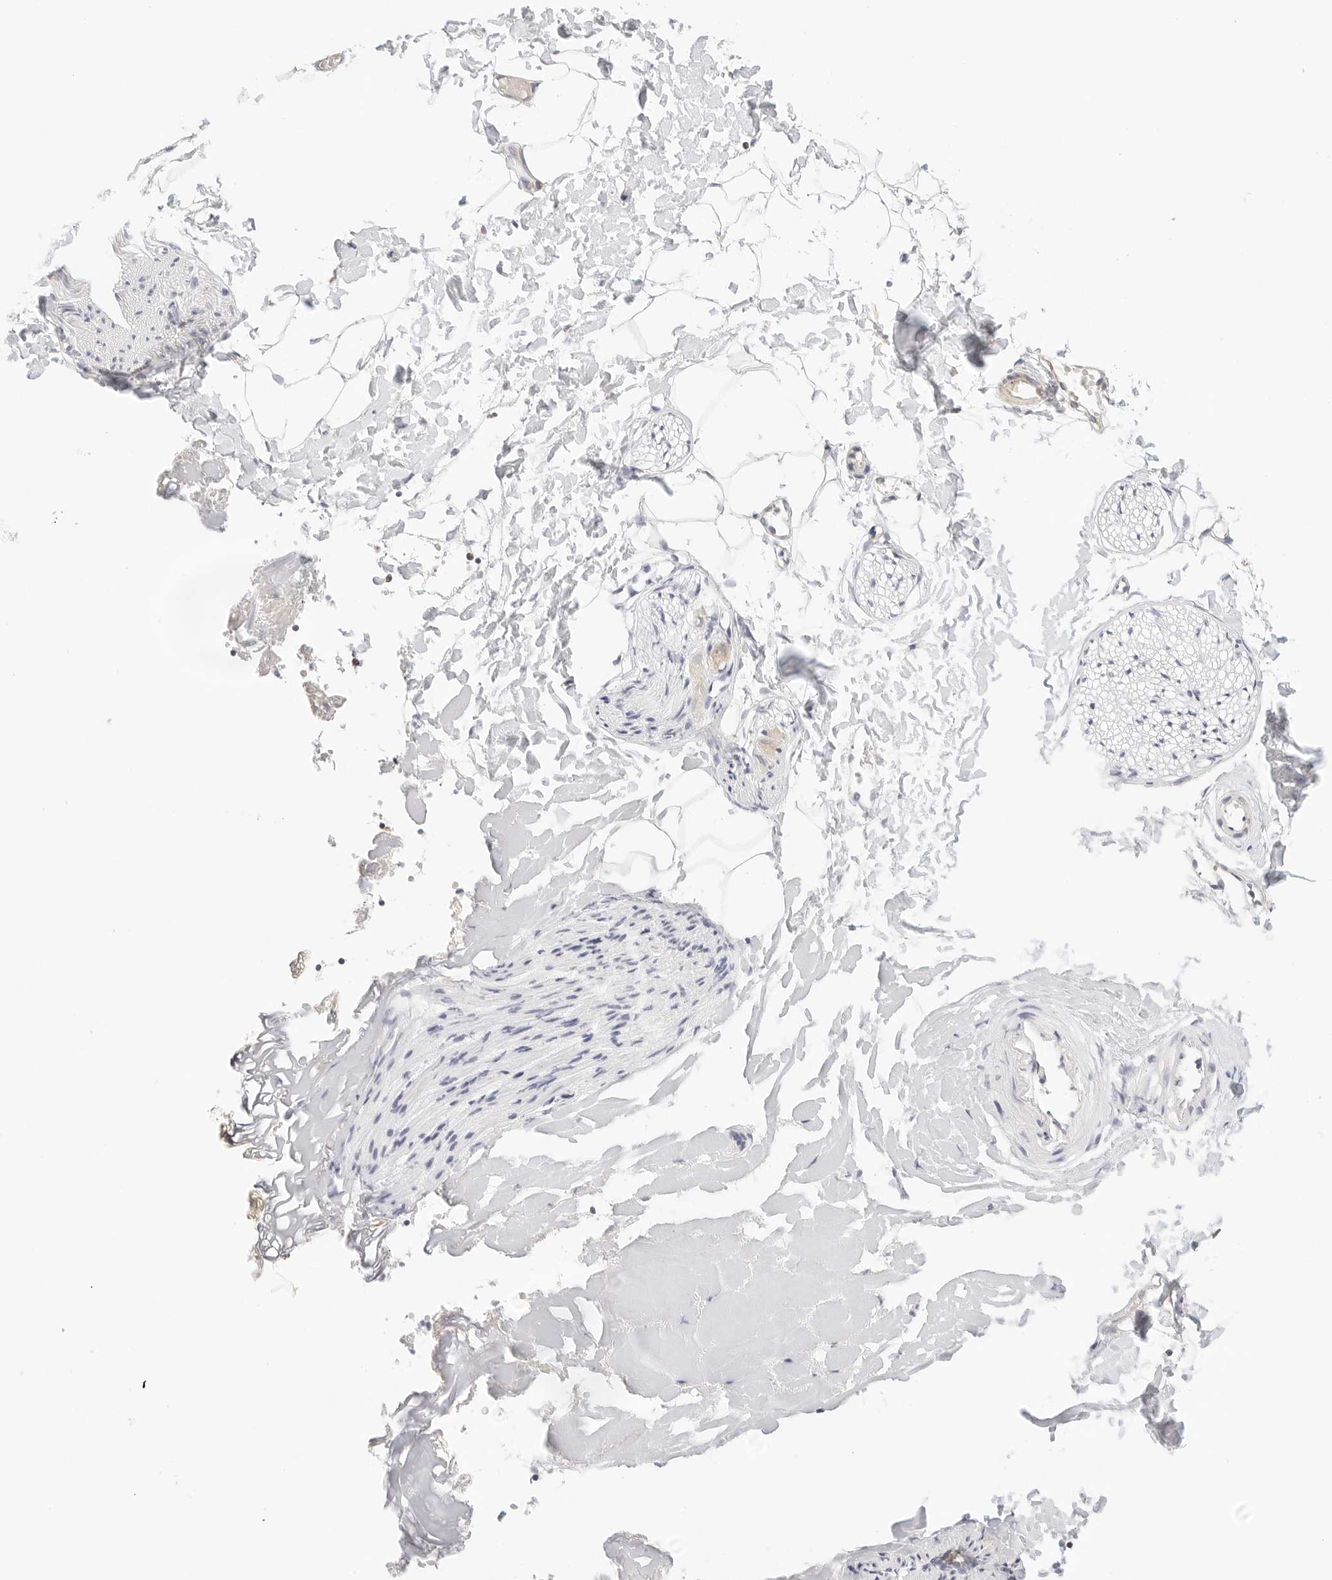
{"staining": {"intensity": "negative", "quantity": "none", "location": "none"}, "tissue": "adipose tissue", "cell_type": "Adipocytes", "image_type": "normal", "snomed": [{"axis": "morphology", "description": "Normal tissue, NOS"}, {"axis": "morphology", "description": "Adenocarcinoma, NOS"}, {"axis": "topography", "description": "Smooth muscle"}, {"axis": "topography", "description": "Colon"}], "caption": "A micrograph of adipose tissue stained for a protein displays no brown staining in adipocytes.", "gene": "ERO1B", "patient": {"sex": "male", "age": 14}}